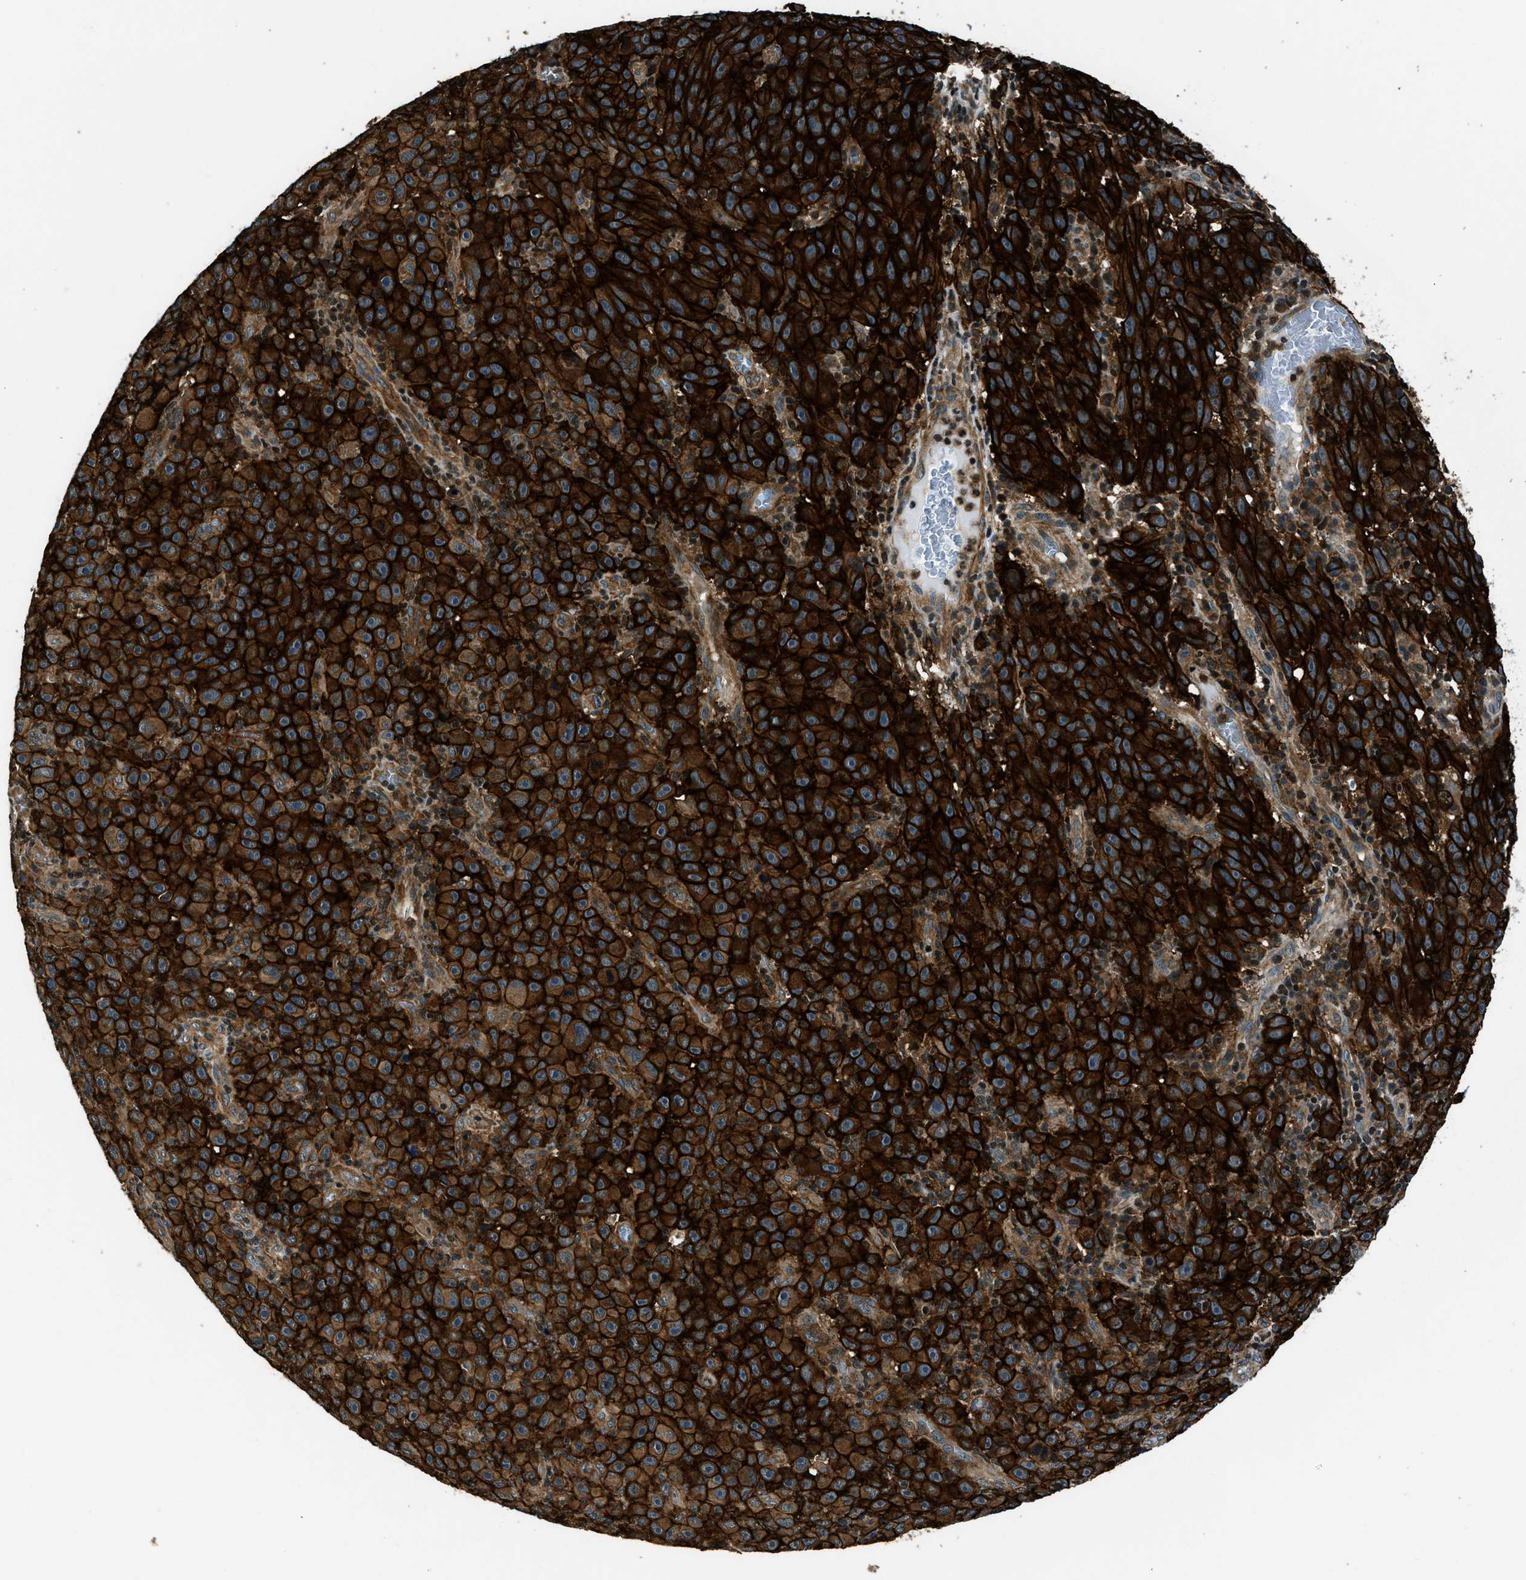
{"staining": {"intensity": "strong", "quantity": ">75%", "location": "cytoplasmic/membranous"}, "tissue": "melanoma", "cell_type": "Tumor cells", "image_type": "cancer", "snomed": [{"axis": "morphology", "description": "Malignant melanoma, NOS"}, {"axis": "topography", "description": "Skin"}], "caption": "This photomicrograph demonstrates immunohistochemistry (IHC) staining of melanoma, with high strong cytoplasmic/membranous staining in approximately >75% of tumor cells.", "gene": "ARHGEF11", "patient": {"sex": "female", "age": 82}}